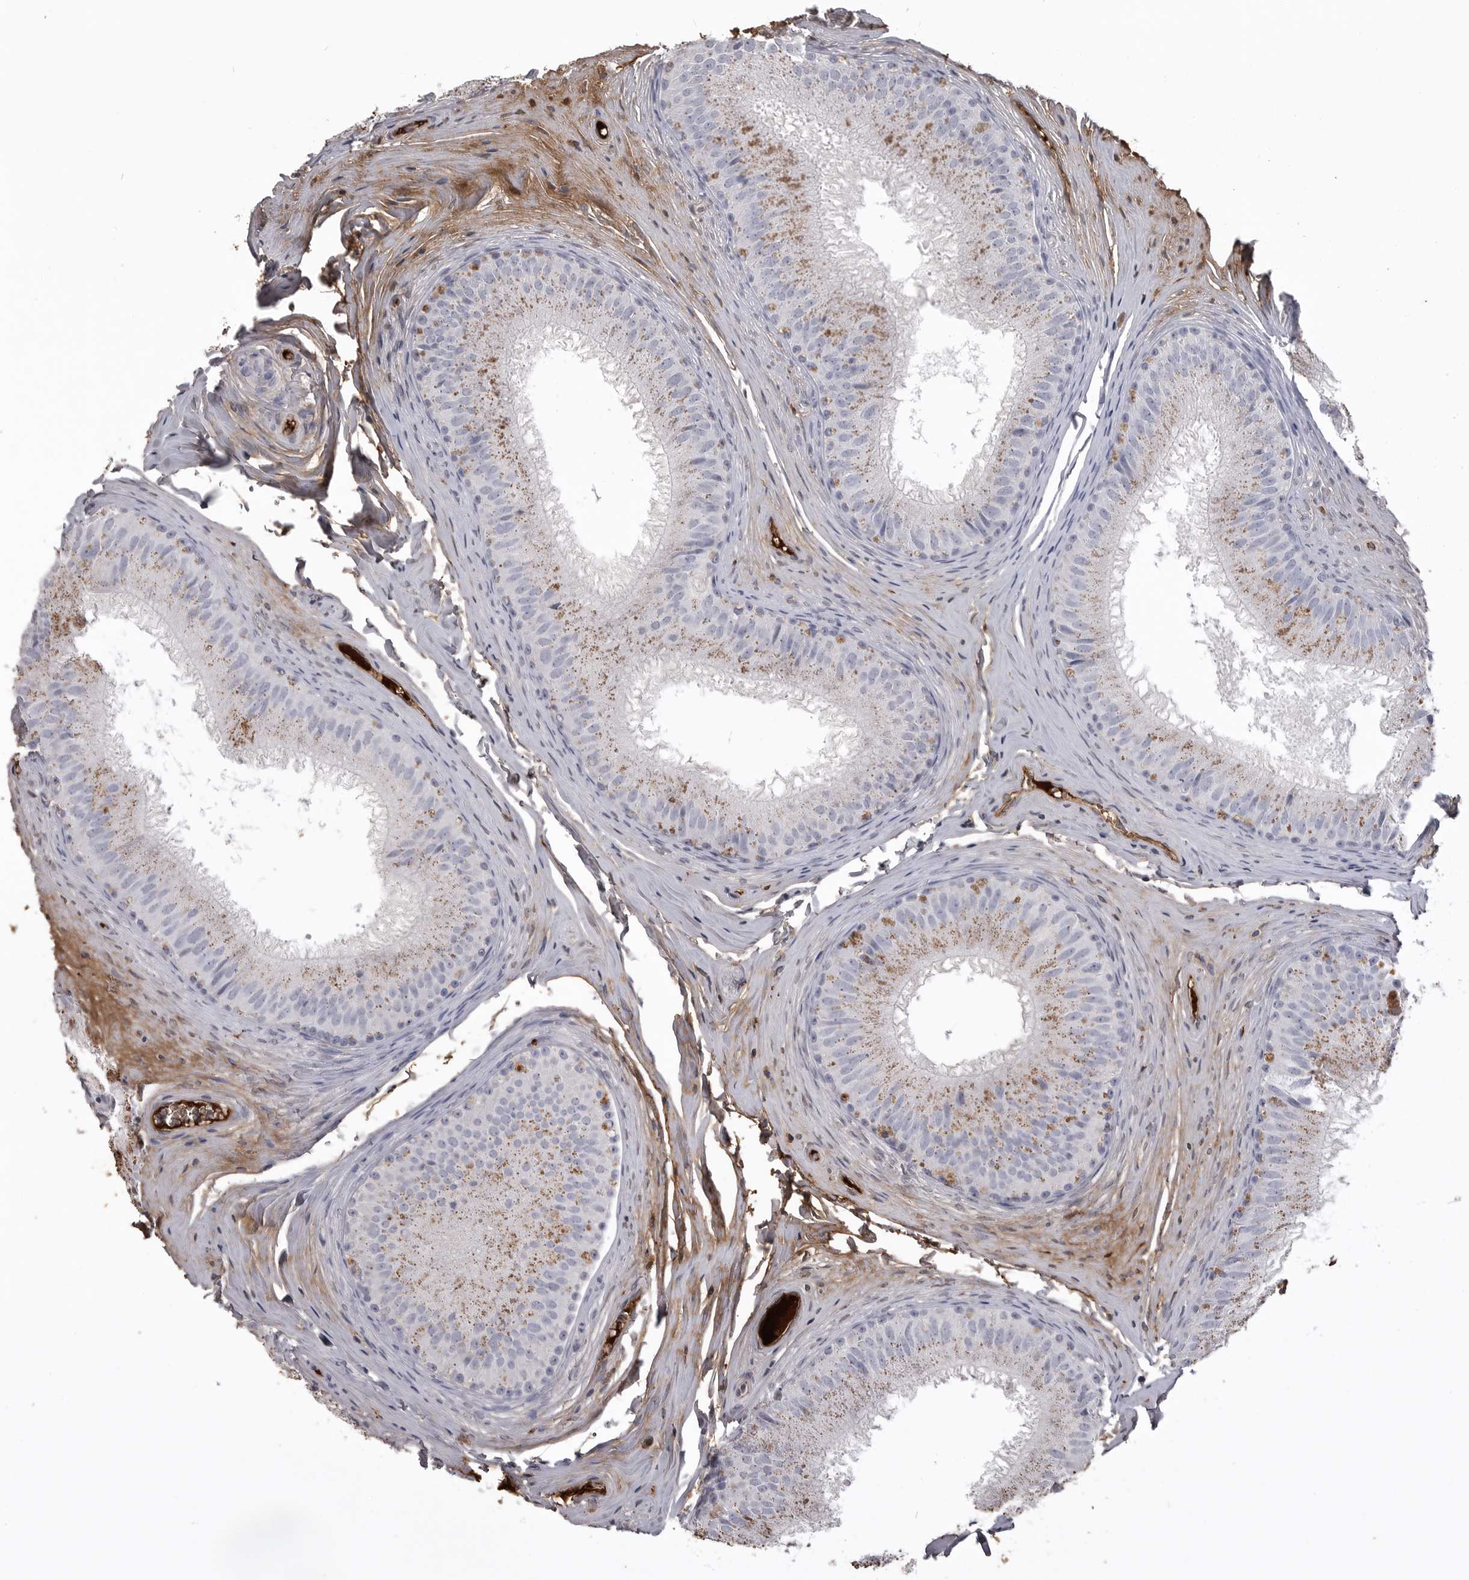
{"staining": {"intensity": "weak", "quantity": ">75%", "location": "cytoplasmic/membranous"}, "tissue": "epididymis", "cell_type": "Glandular cells", "image_type": "normal", "snomed": [{"axis": "morphology", "description": "Normal tissue, NOS"}, {"axis": "topography", "description": "Epididymis"}], "caption": "Benign epididymis shows weak cytoplasmic/membranous expression in about >75% of glandular cells, visualized by immunohistochemistry. (brown staining indicates protein expression, while blue staining denotes nuclei).", "gene": "AHSG", "patient": {"sex": "male", "age": 32}}